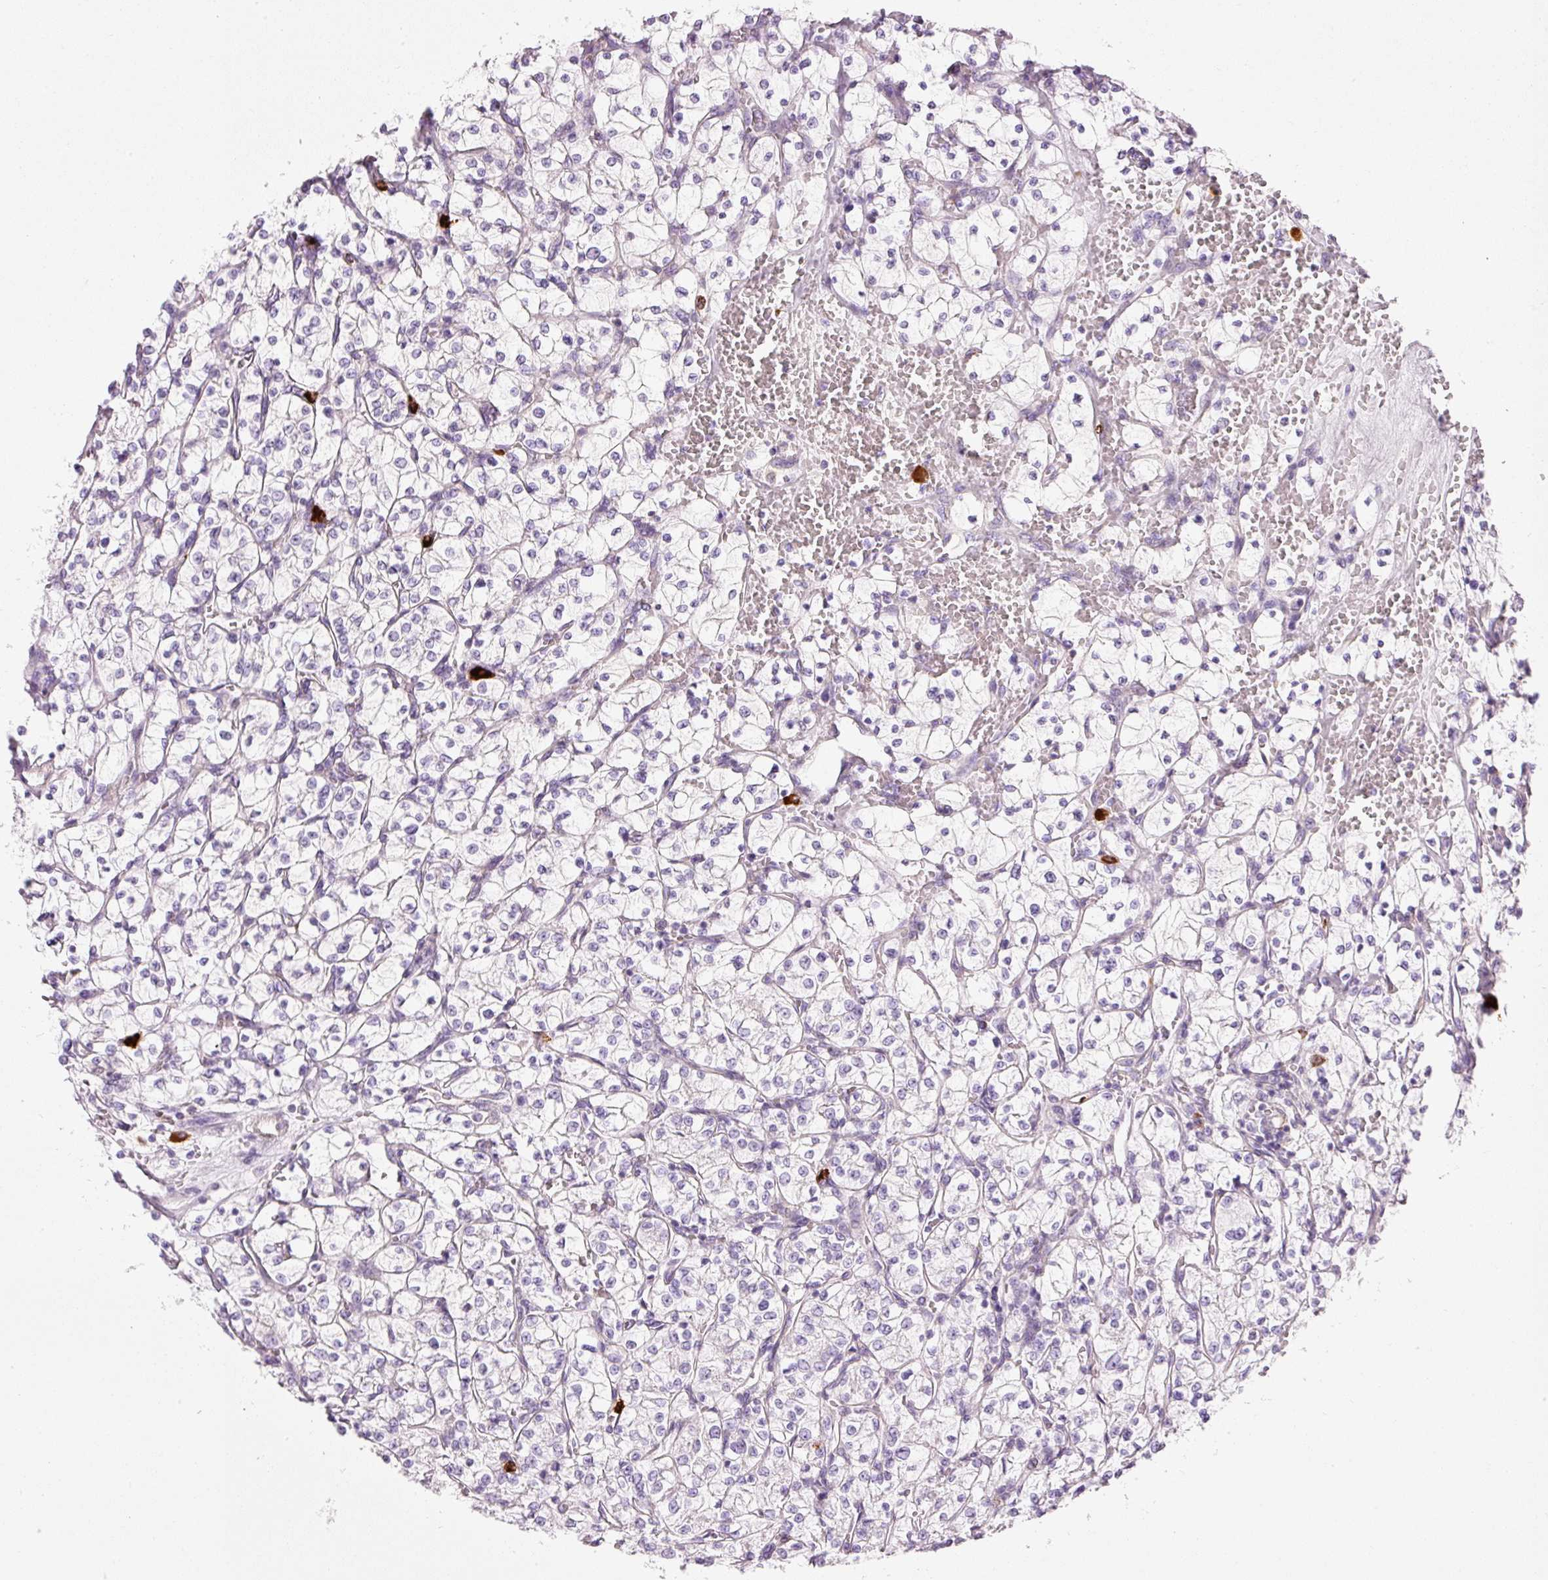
{"staining": {"intensity": "negative", "quantity": "none", "location": "none"}, "tissue": "renal cancer", "cell_type": "Tumor cells", "image_type": "cancer", "snomed": [{"axis": "morphology", "description": "Adenocarcinoma, NOS"}, {"axis": "topography", "description": "Kidney"}], "caption": "IHC histopathology image of neoplastic tissue: human renal cancer stained with DAB (3,3'-diaminobenzidine) shows no significant protein expression in tumor cells.", "gene": "MAP3K3", "patient": {"sex": "female", "age": 64}}